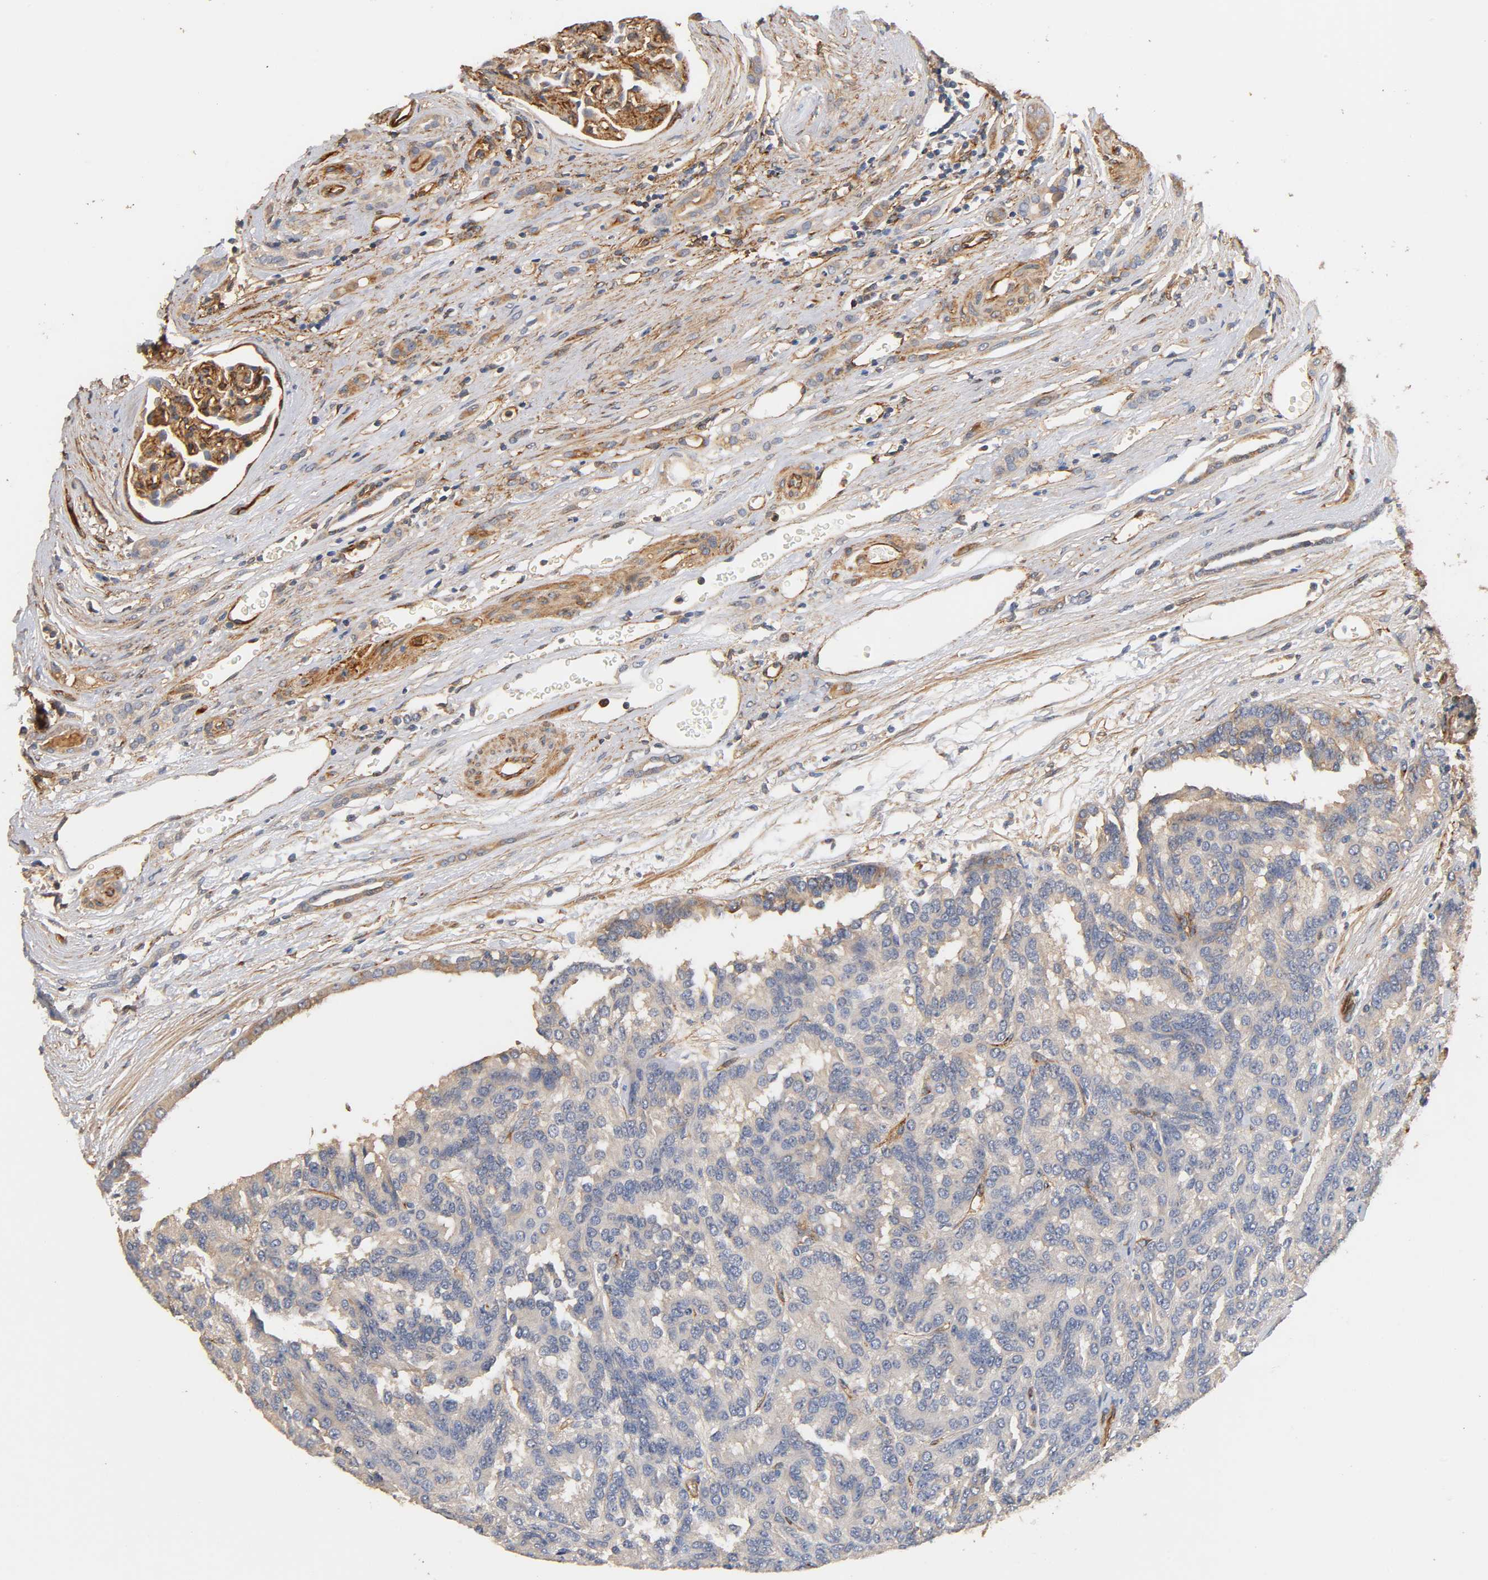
{"staining": {"intensity": "weak", "quantity": "<25%", "location": "cytoplasmic/membranous"}, "tissue": "renal cancer", "cell_type": "Tumor cells", "image_type": "cancer", "snomed": [{"axis": "morphology", "description": "Adenocarcinoma, NOS"}, {"axis": "topography", "description": "Kidney"}], "caption": "An immunohistochemistry (IHC) image of renal cancer is shown. There is no staining in tumor cells of renal cancer. (Immunohistochemistry, brightfield microscopy, high magnification).", "gene": "IFITM3", "patient": {"sex": "male", "age": 46}}